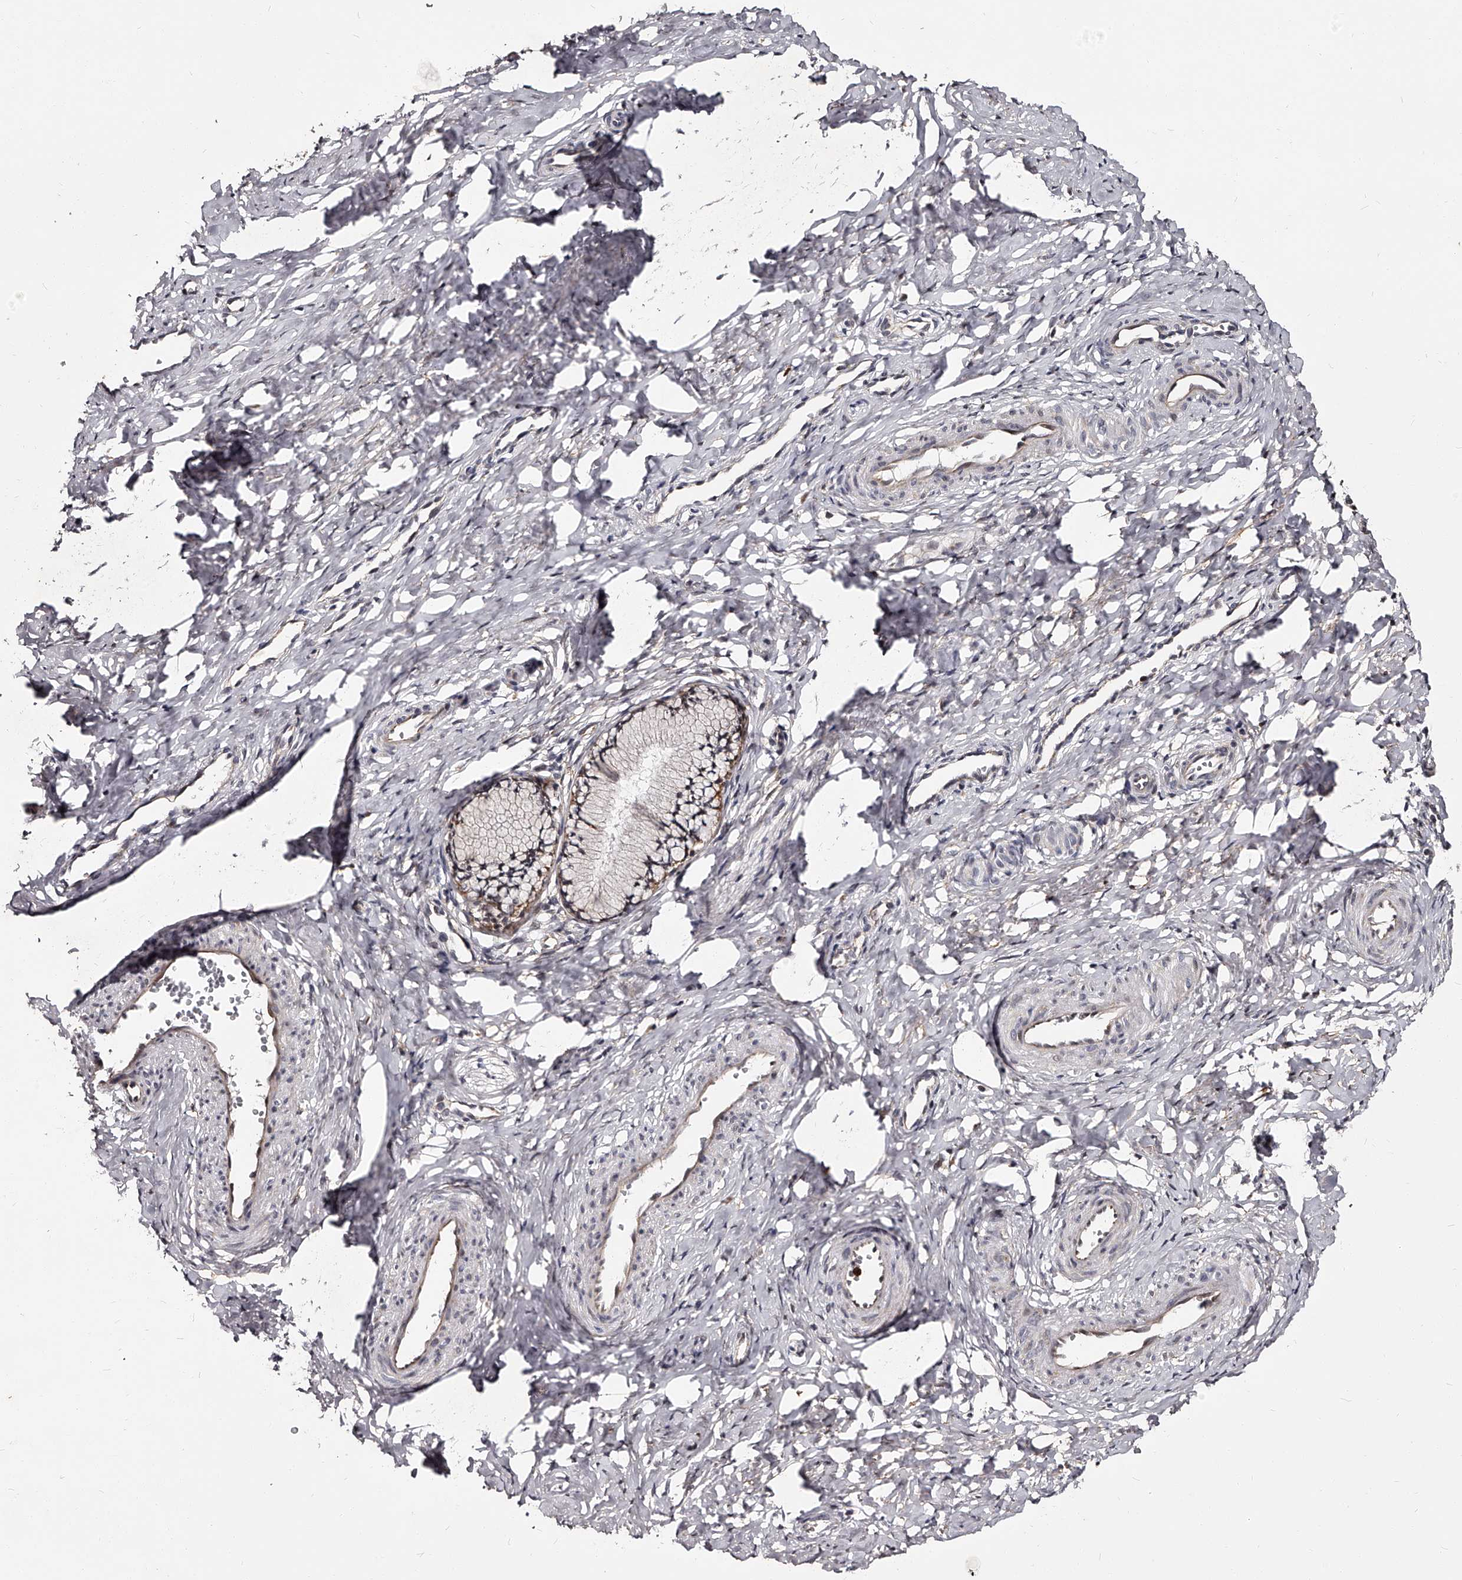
{"staining": {"intensity": "weak", "quantity": "<25%", "location": "cytoplasmic/membranous"}, "tissue": "cervix", "cell_type": "Glandular cells", "image_type": "normal", "snomed": [{"axis": "morphology", "description": "Normal tissue, NOS"}, {"axis": "topography", "description": "Cervix"}], "caption": "This histopathology image is of unremarkable cervix stained with immunohistochemistry (IHC) to label a protein in brown with the nuclei are counter-stained blue. There is no positivity in glandular cells. The staining was performed using DAB (3,3'-diaminobenzidine) to visualize the protein expression in brown, while the nuclei were stained in blue with hematoxylin (Magnification: 20x).", "gene": "RSC1A1", "patient": {"sex": "female", "age": 27}}